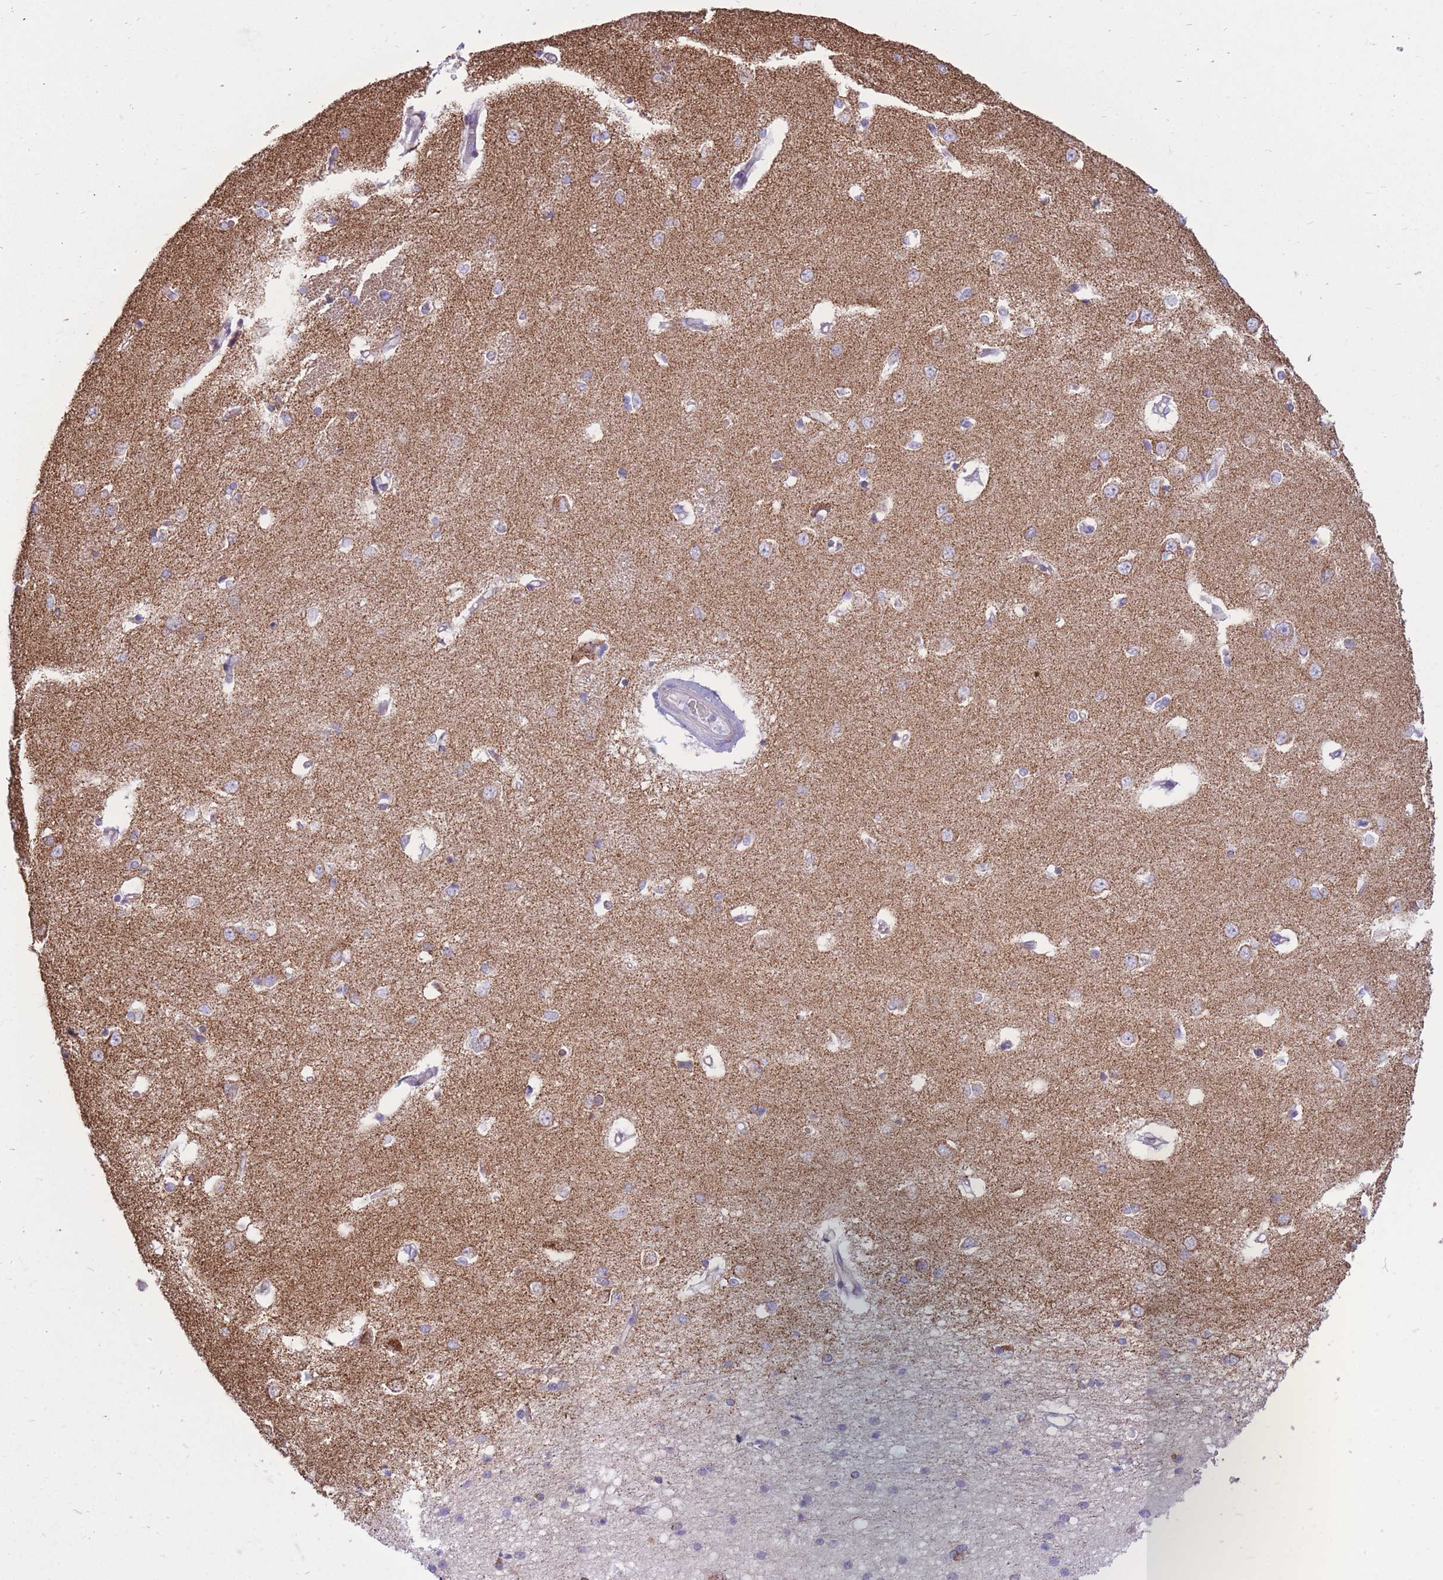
{"staining": {"intensity": "moderate", "quantity": "<25%", "location": "cytoplasmic/membranous"}, "tissue": "caudate", "cell_type": "Glial cells", "image_type": "normal", "snomed": [{"axis": "morphology", "description": "Normal tissue, NOS"}, {"axis": "topography", "description": "Lateral ventricle wall"}], "caption": "Brown immunohistochemical staining in unremarkable caudate exhibits moderate cytoplasmic/membranous staining in approximately <25% of glial cells. (Brightfield microscopy of DAB IHC at high magnification).", "gene": "PCSK1", "patient": {"sex": "male", "age": 37}}